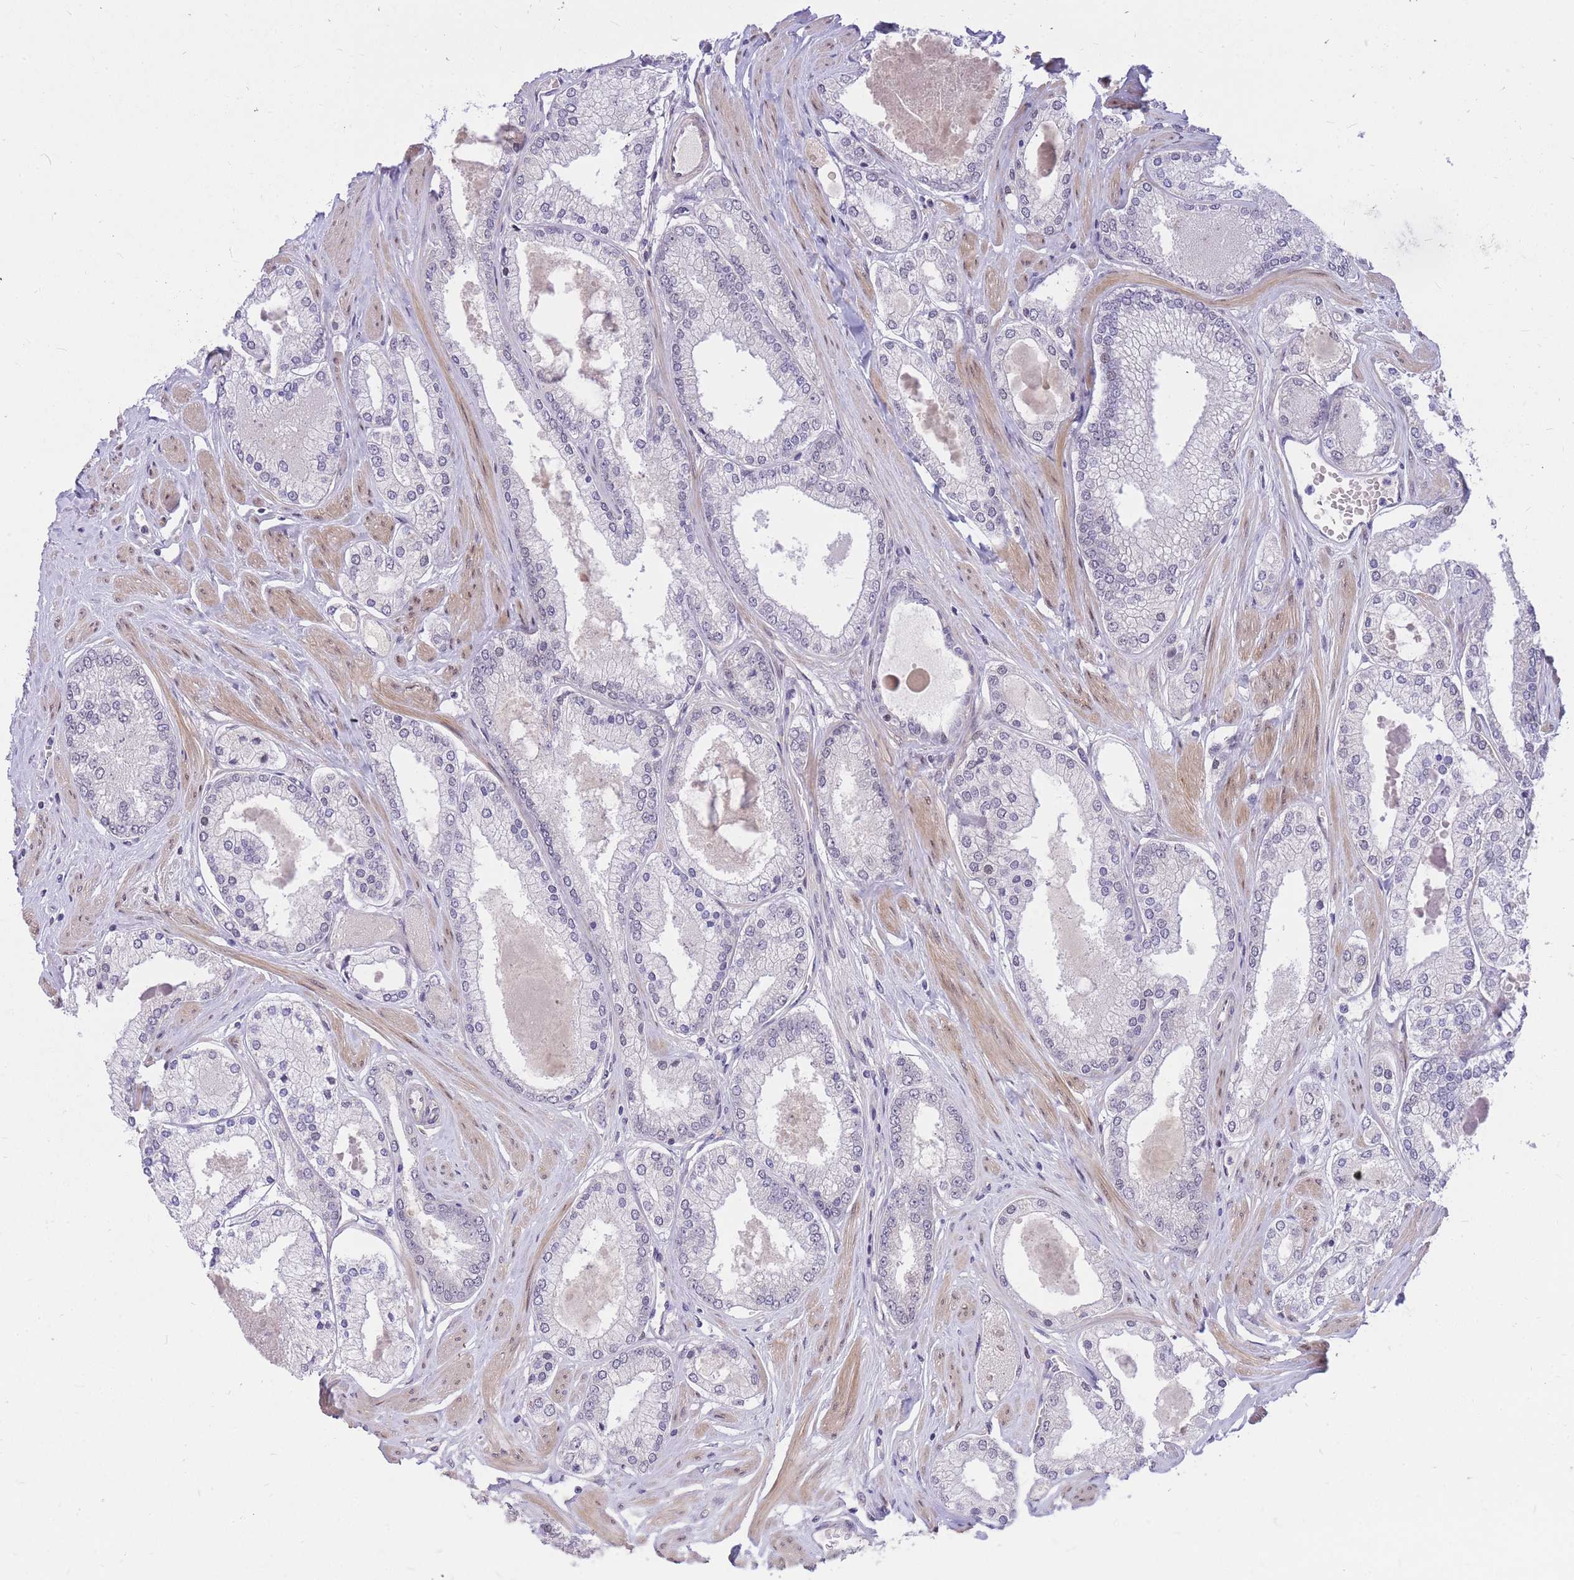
{"staining": {"intensity": "negative", "quantity": "none", "location": "none"}, "tissue": "prostate cancer", "cell_type": "Tumor cells", "image_type": "cancer", "snomed": [{"axis": "morphology", "description": "Adenocarcinoma, Low grade"}, {"axis": "topography", "description": "Prostate"}], "caption": "Prostate cancer was stained to show a protein in brown. There is no significant staining in tumor cells.", "gene": "TLE2", "patient": {"sex": "male", "age": 42}}